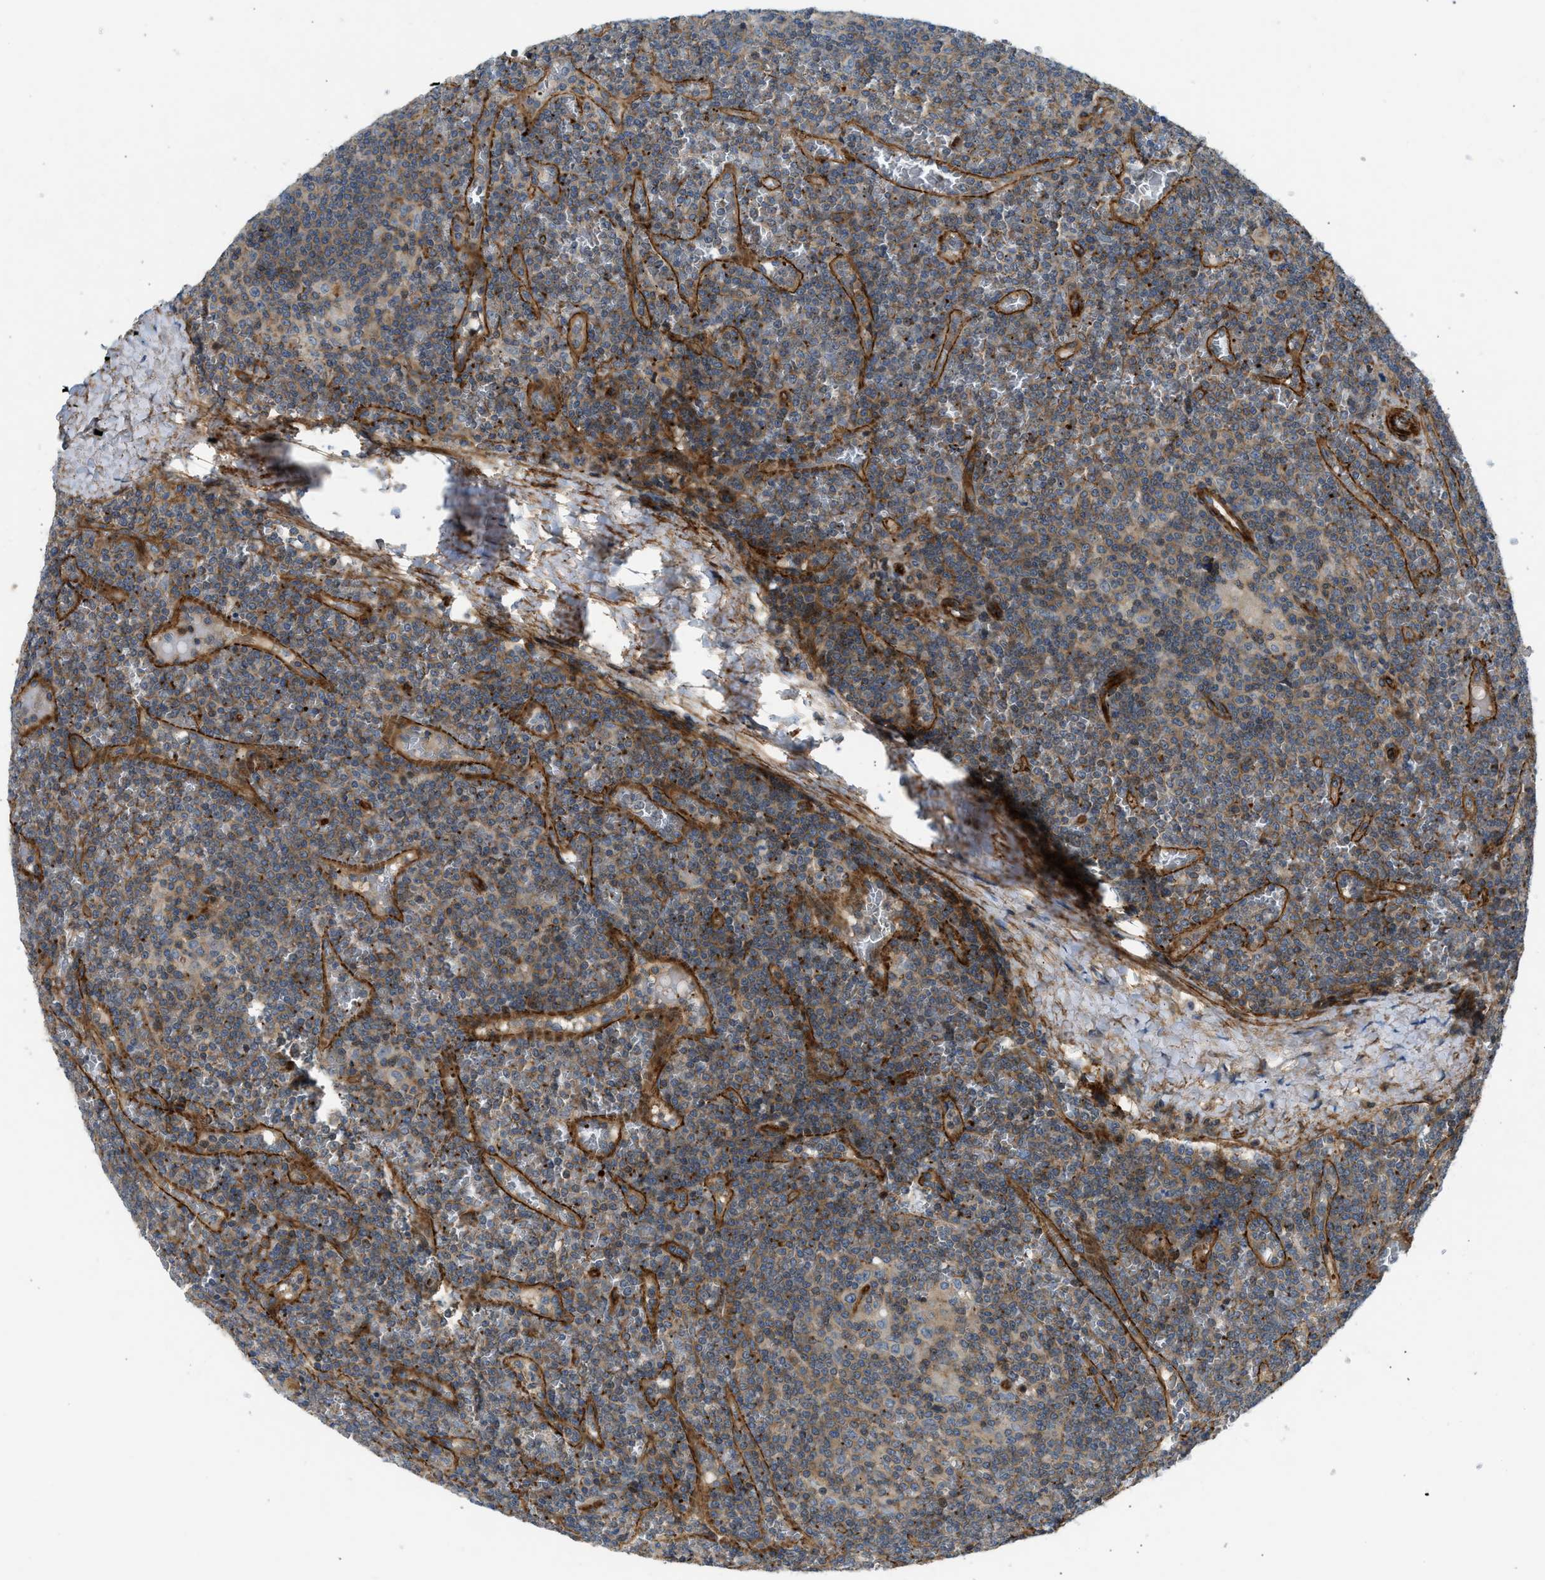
{"staining": {"intensity": "moderate", "quantity": ">75%", "location": "cytoplasmic/membranous"}, "tissue": "lymphoma", "cell_type": "Tumor cells", "image_type": "cancer", "snomed": [{"axis": "morphology", "description": "Malignant lymphoma, non-Hodgkin's type, Low grade"}, {"axis": "topography", "description": "Spleen"}], "caption": "Lymphoma tissue shows moderate cytoplasmic/membranous positivity in about >75% of tumor cells, visualized by immunohistochemistry.", "gene": "NYNRIN", "patient": {"sex": "female", "age": 19}}